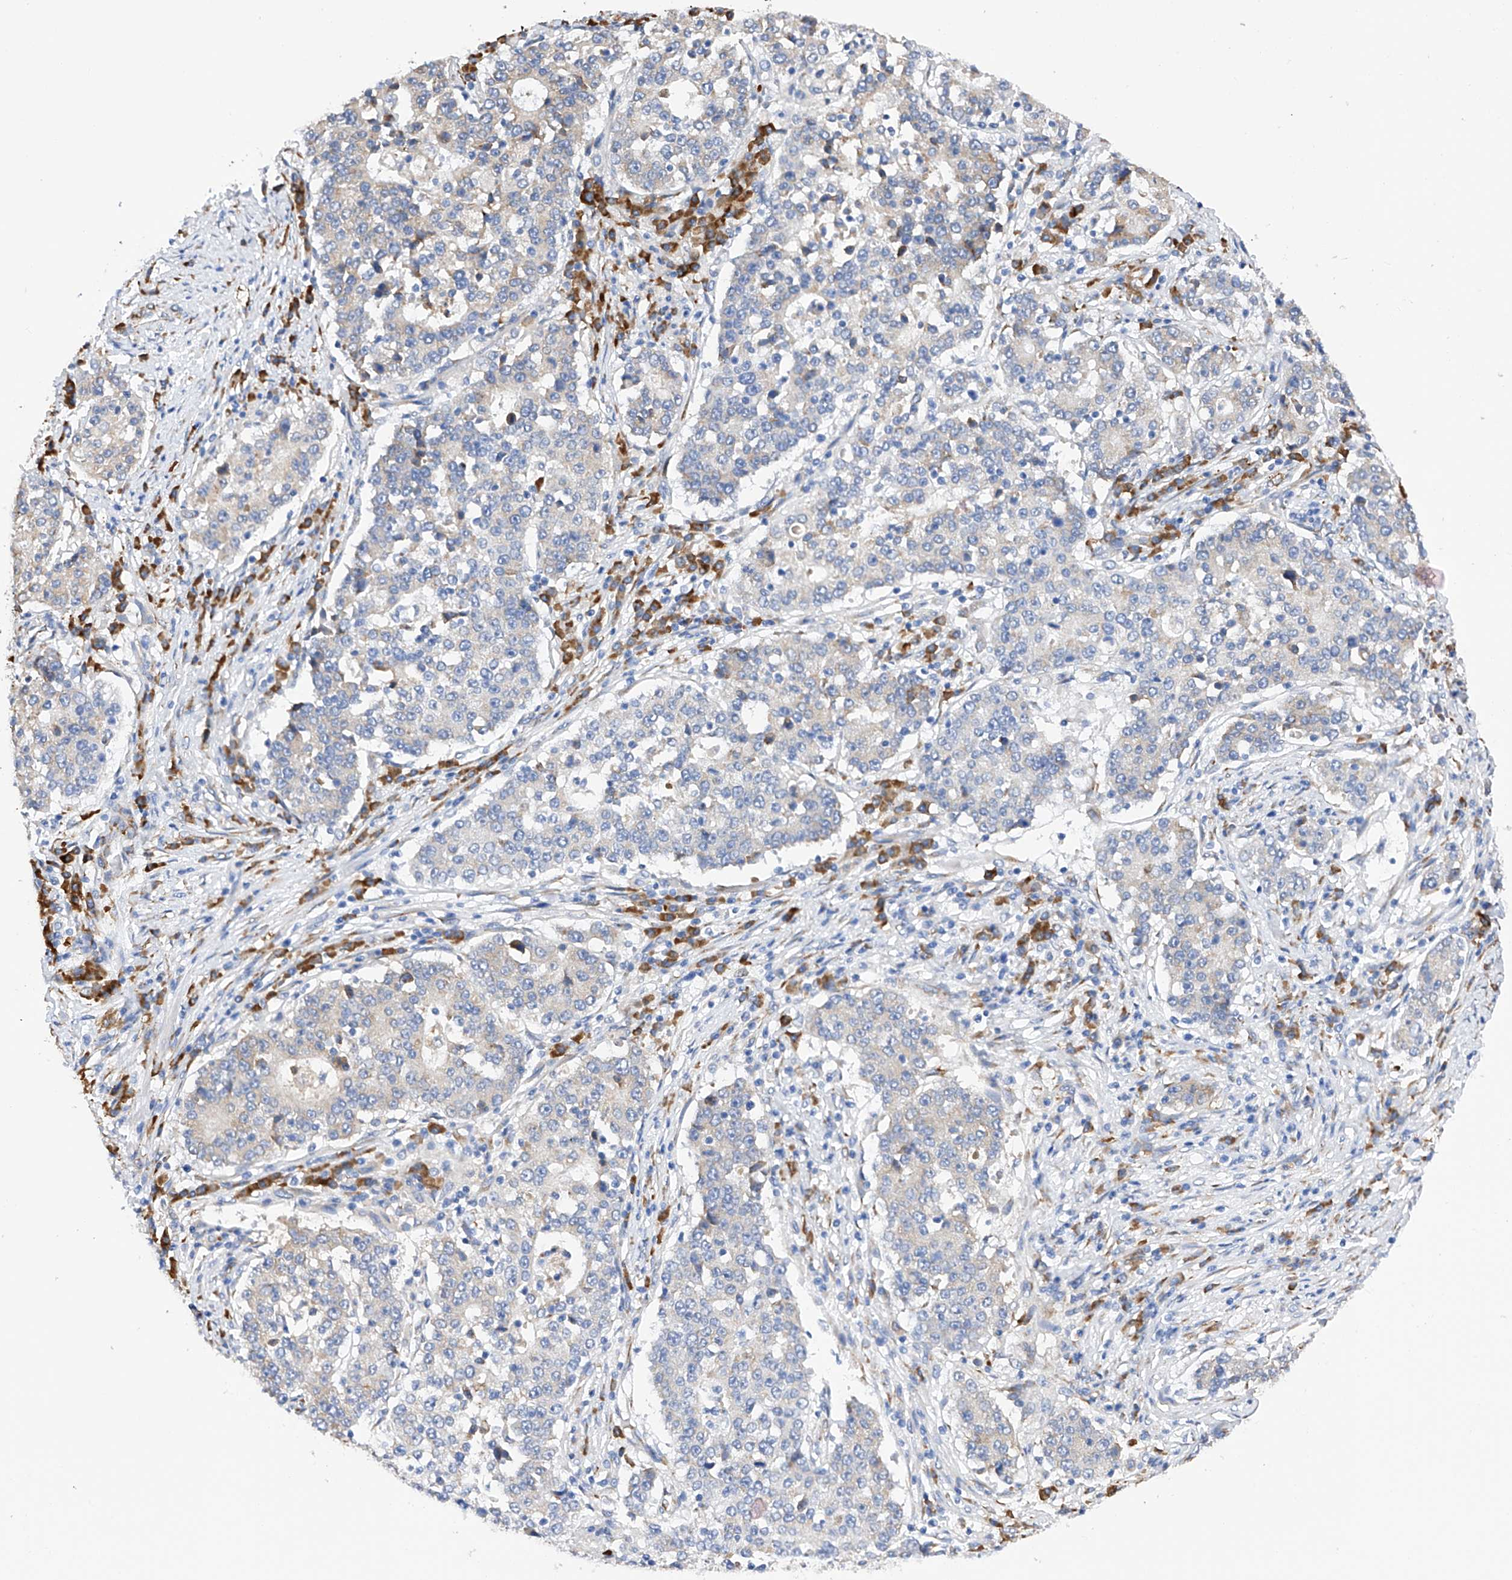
{"staining": {"intensity": "negative", "quantity": "none", "location": "none"}, "tissue": "stomach cancer", "cell_type": "Tumor cells", "image_type": "cancer", "snomed": [{"axis": "morphology", "description": "Adenocarcinoma, NOS"}, {"axis": "topography", "description": "Stomach"}], "caption": "Immunohistochemistry (IHC) of human stomach cancer demonstrates no positivity in tumor cells.", "gene": "PDIA5", "patient": {"sex": "male", "age": 59}}